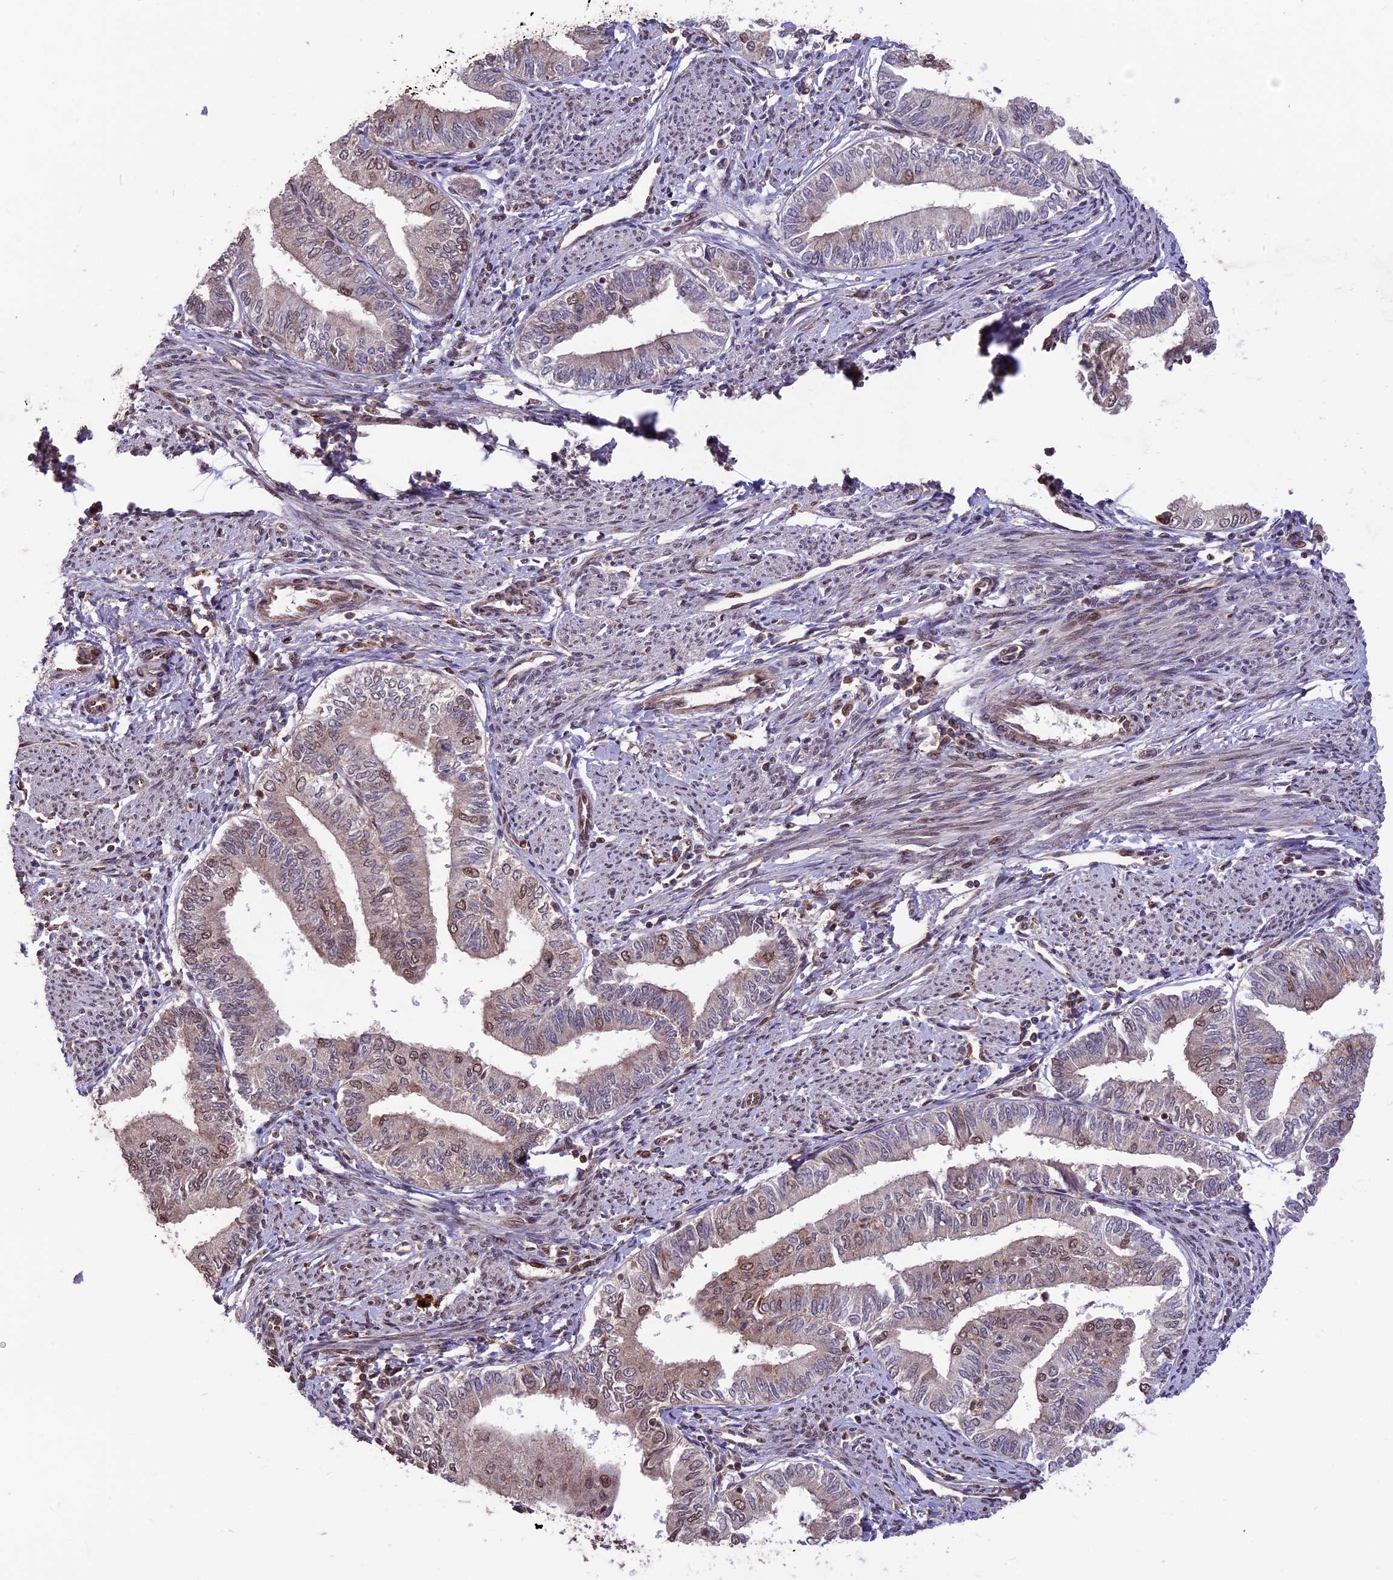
{"staining": {"intensity": "moderate", "quantity": "<25%", "location": "nuclear"}, "tissue": "endometrial cancer", "cell_type": "Tumor cells", "image_type": "cancer", "snomed": [{"axis": "morphology", "description": "Adenocarcinoma, NOS"}, {"axis": "topography", "description": "Endometrium"}], "caption": "Human adenocarcinoma (endometrial) stained with a protein marker reveals moderate staining in tumor cells.", "gene": "ZNF598", "patient": {"sex": "female", "age": 66}}